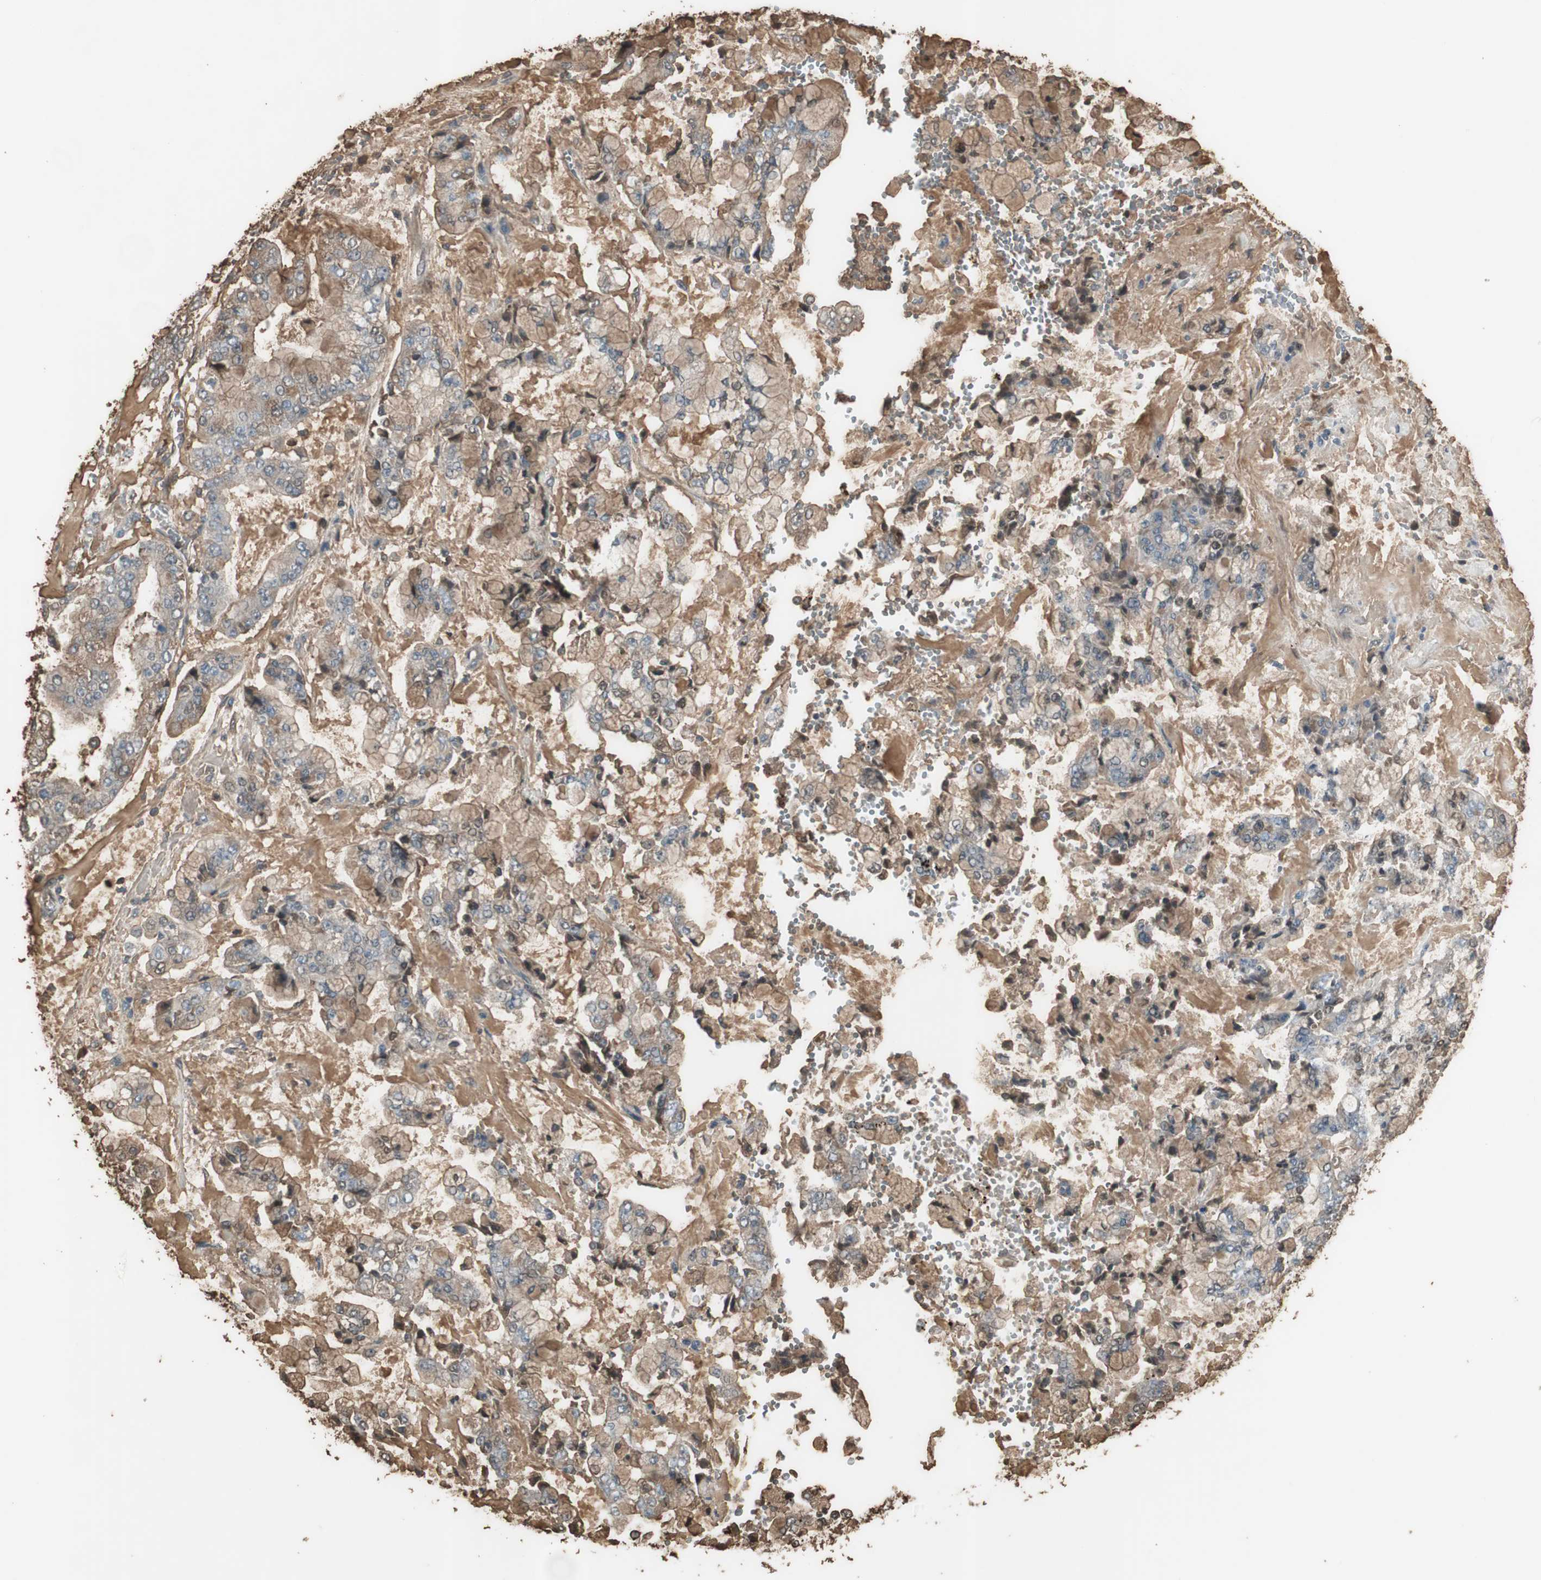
{"staining": {"intensity": "weak", "quantity": ">75%", "location": "cytoplasmic/membranous"}, "tissue": "stomach cancer", "cell_type": "Tumor cells", "image_type": "cancer", "snomed": [{"axis": "morphology", "description": "Adenocarcinoma, NOS"}, {"axis": "topography", "description": "Stomach"}], "caption": "Adenocarcinoma (stomach) stained with a brown dye shows weak cytoplasmic/membranous positive staining in about >75% of tumor cells.", "gene": "MMP14", "patient": {"sex": "male", "age": 76}}